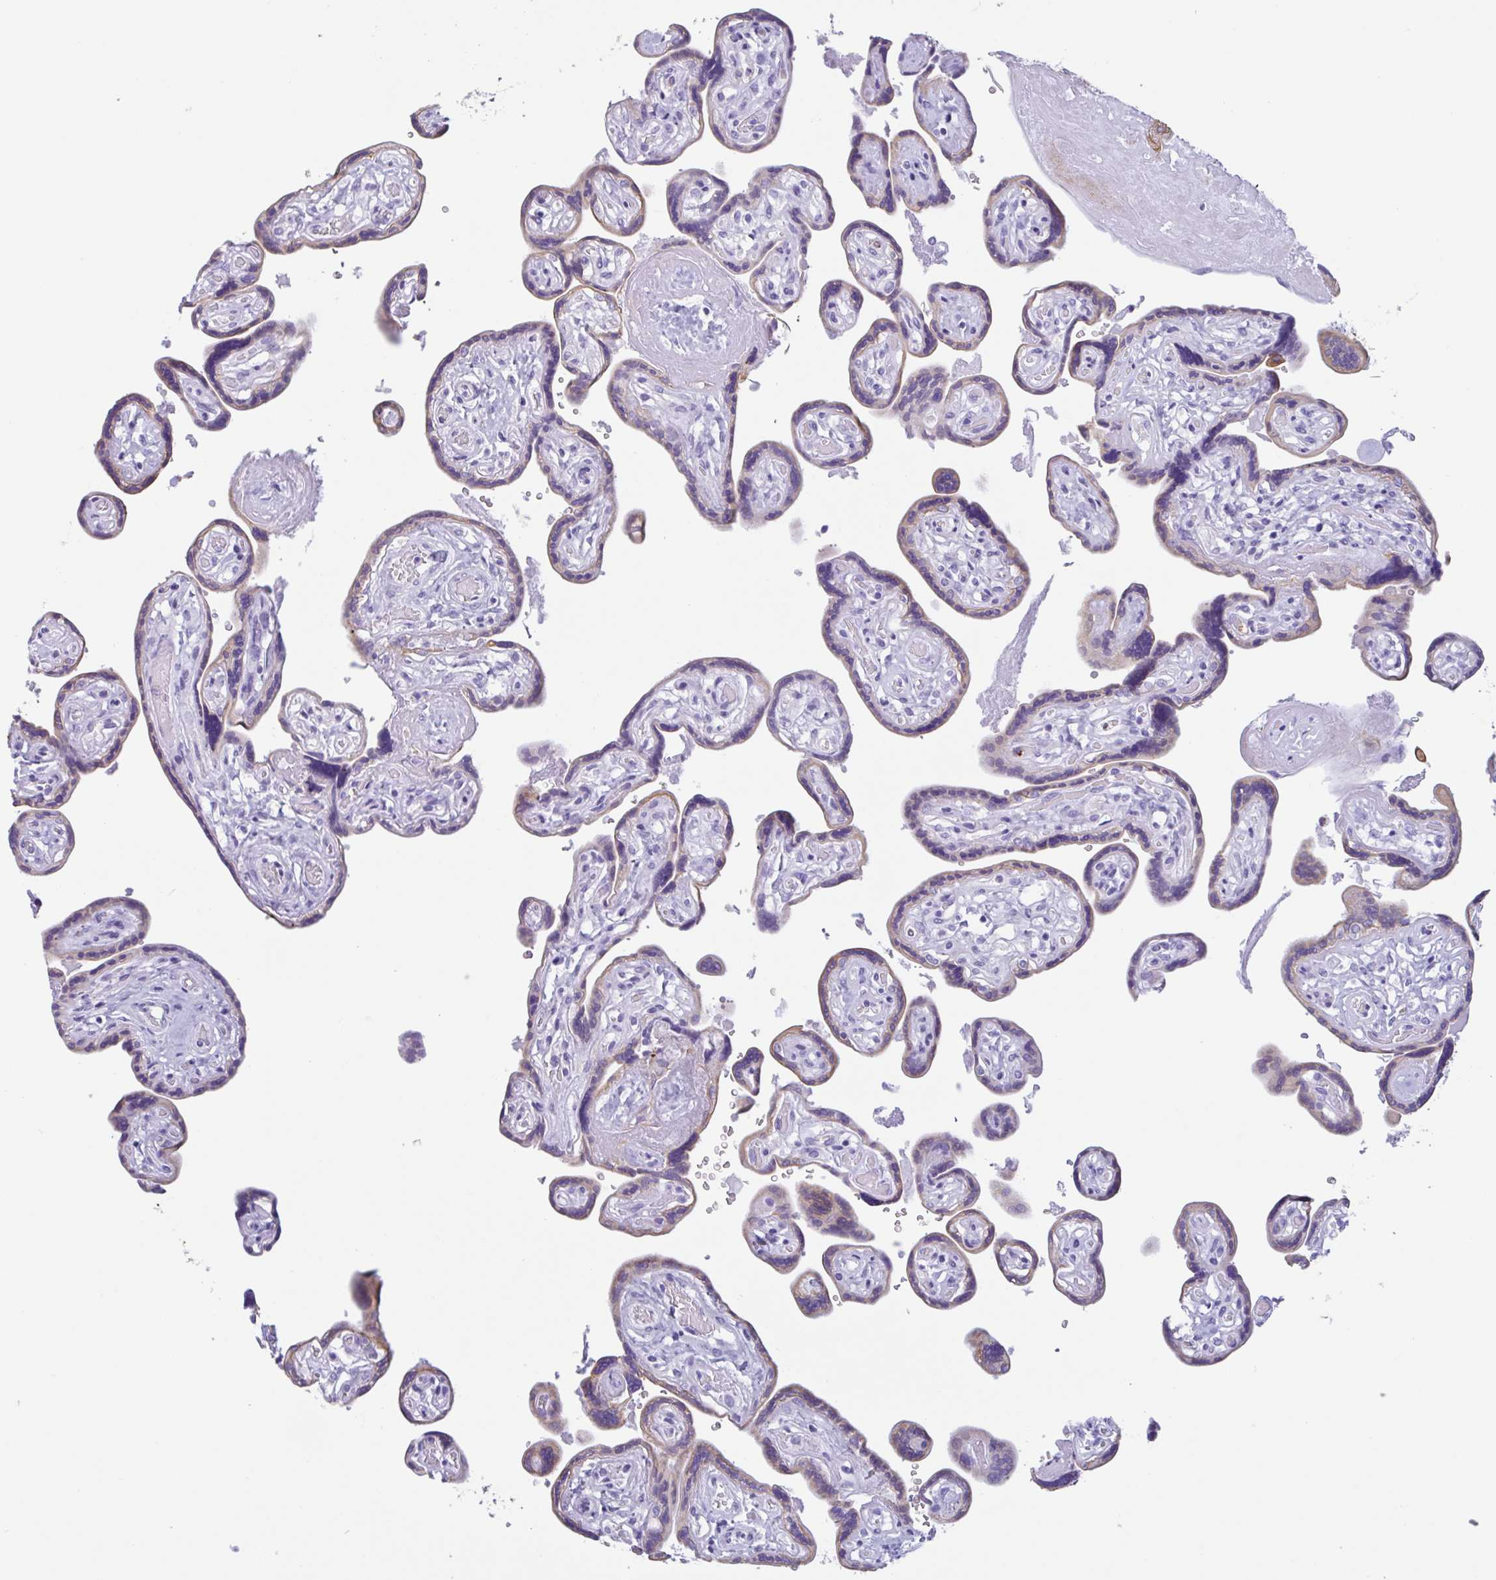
{"staining": {"intensity": "weak", "quantity": "25%-75%", "location": "cytoplasmic/membranous"}, "tissue": "placenta", "cell_type": "Trophoblastic cells", "image_type": "normal", "snomed": [{"axis": "morphology", "description": "Normal tissue, NOS"}, {"axis": "topography", "description": "Placenta"}], "caption": "High-power microscopy captured an immunohistochemistry image of normal placenta, revealing weak cytoplasmic/membranous expression in approximately 25%-75% of trophoblastic cells.", "gene": "DTWD2", "patient": {"sex": "female", "age": 32}}